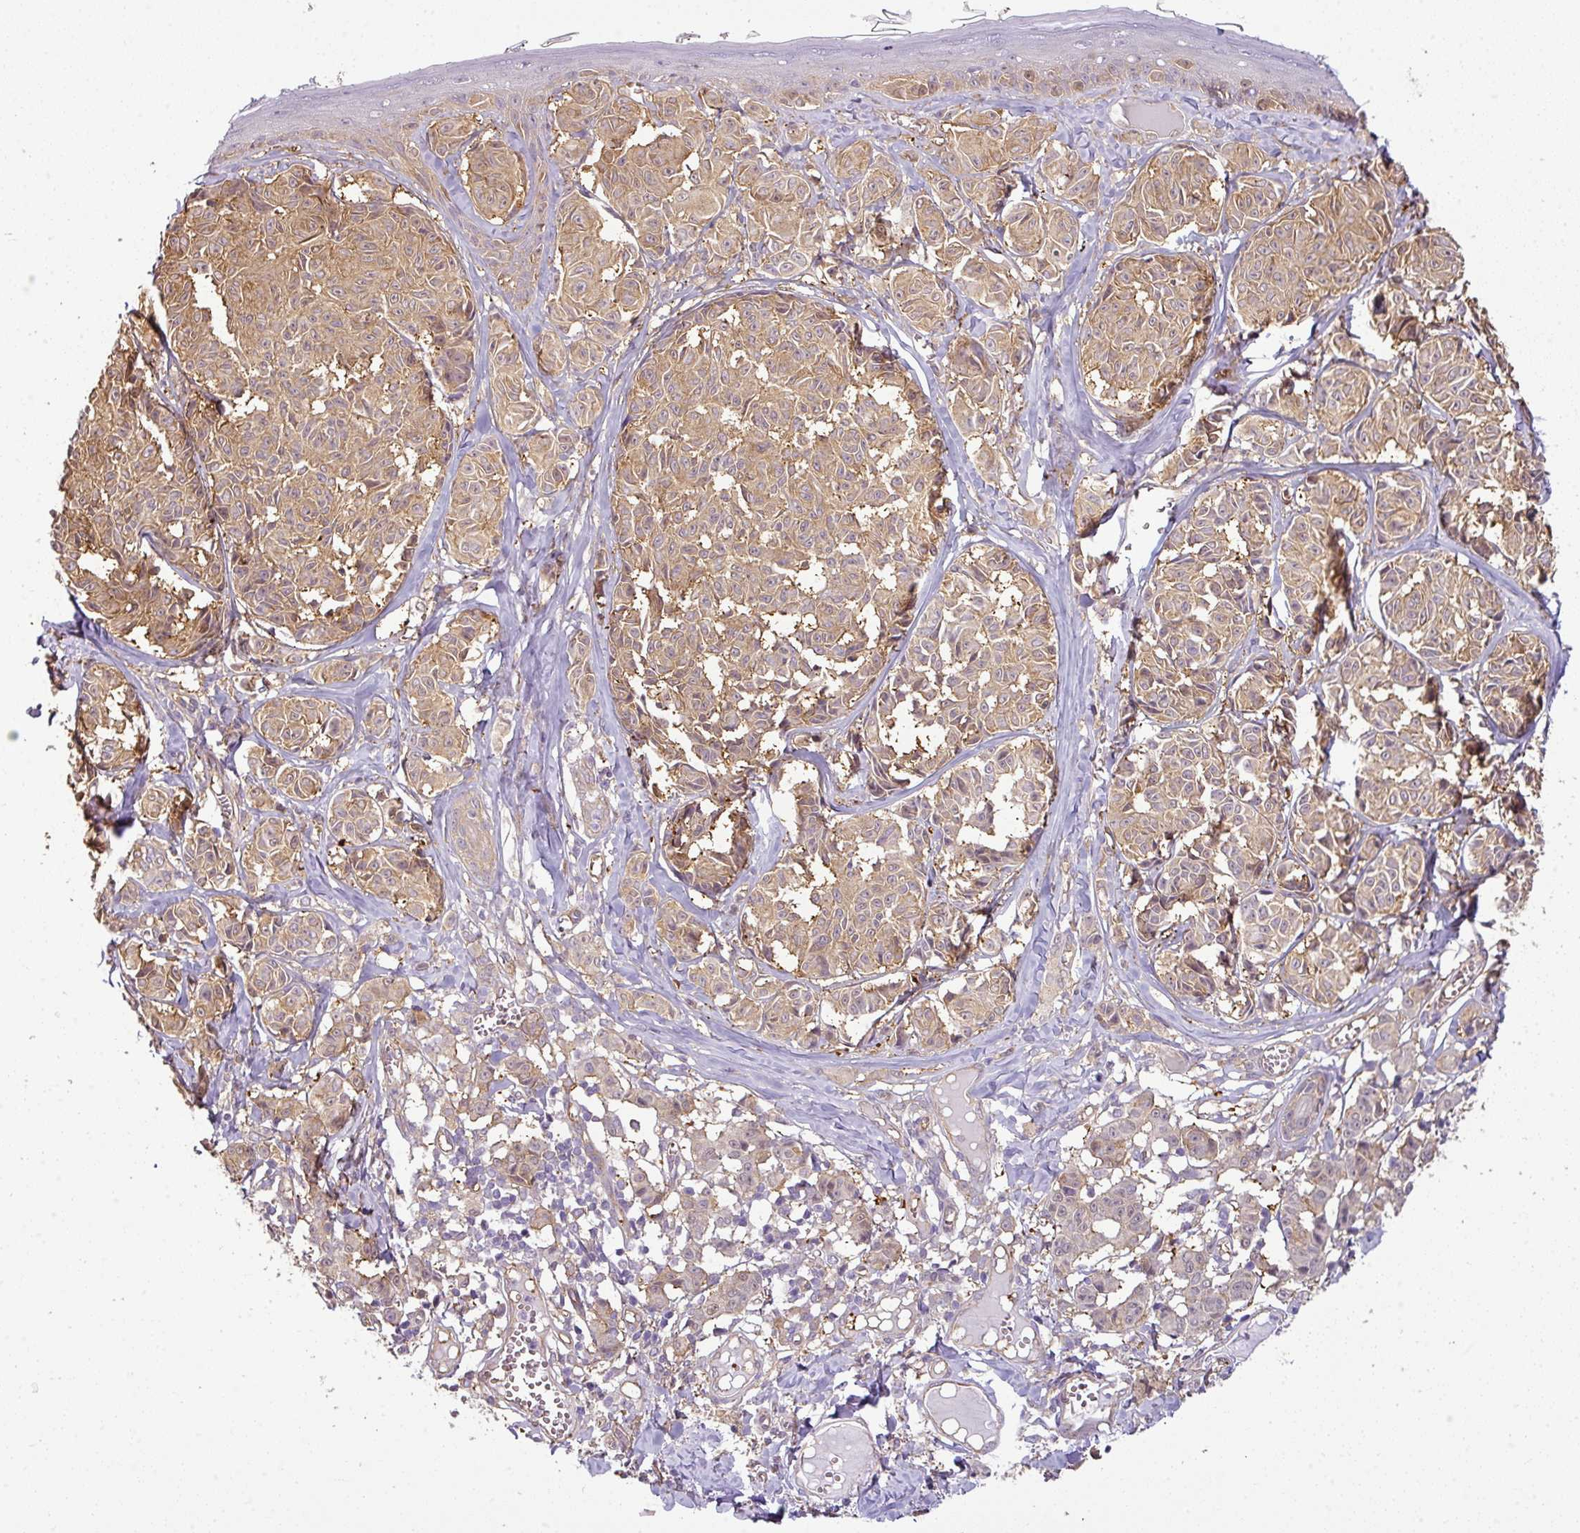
{"staining": {"intensity": "weak", "quantity": "25%-75%", "location": "cytoplasmic/membranous"}, "tissue": "melanoma", "cell_type": "Tumor cells", "image_type": "cancer", "snomed": [{"axis": "morphology", "description": "Malignant melanoma, NOS"}, {"axis": "topography", "description": "Skin"}], "caption": "Melanoma tissue demonstrates weak cytoplasmic/membranous staining in approximately 25%-75% of tumor cells, visualized by immunohistochemistry.", "gene": "ANKRD18A", "patient": {"sex": "female", "age": 43}}